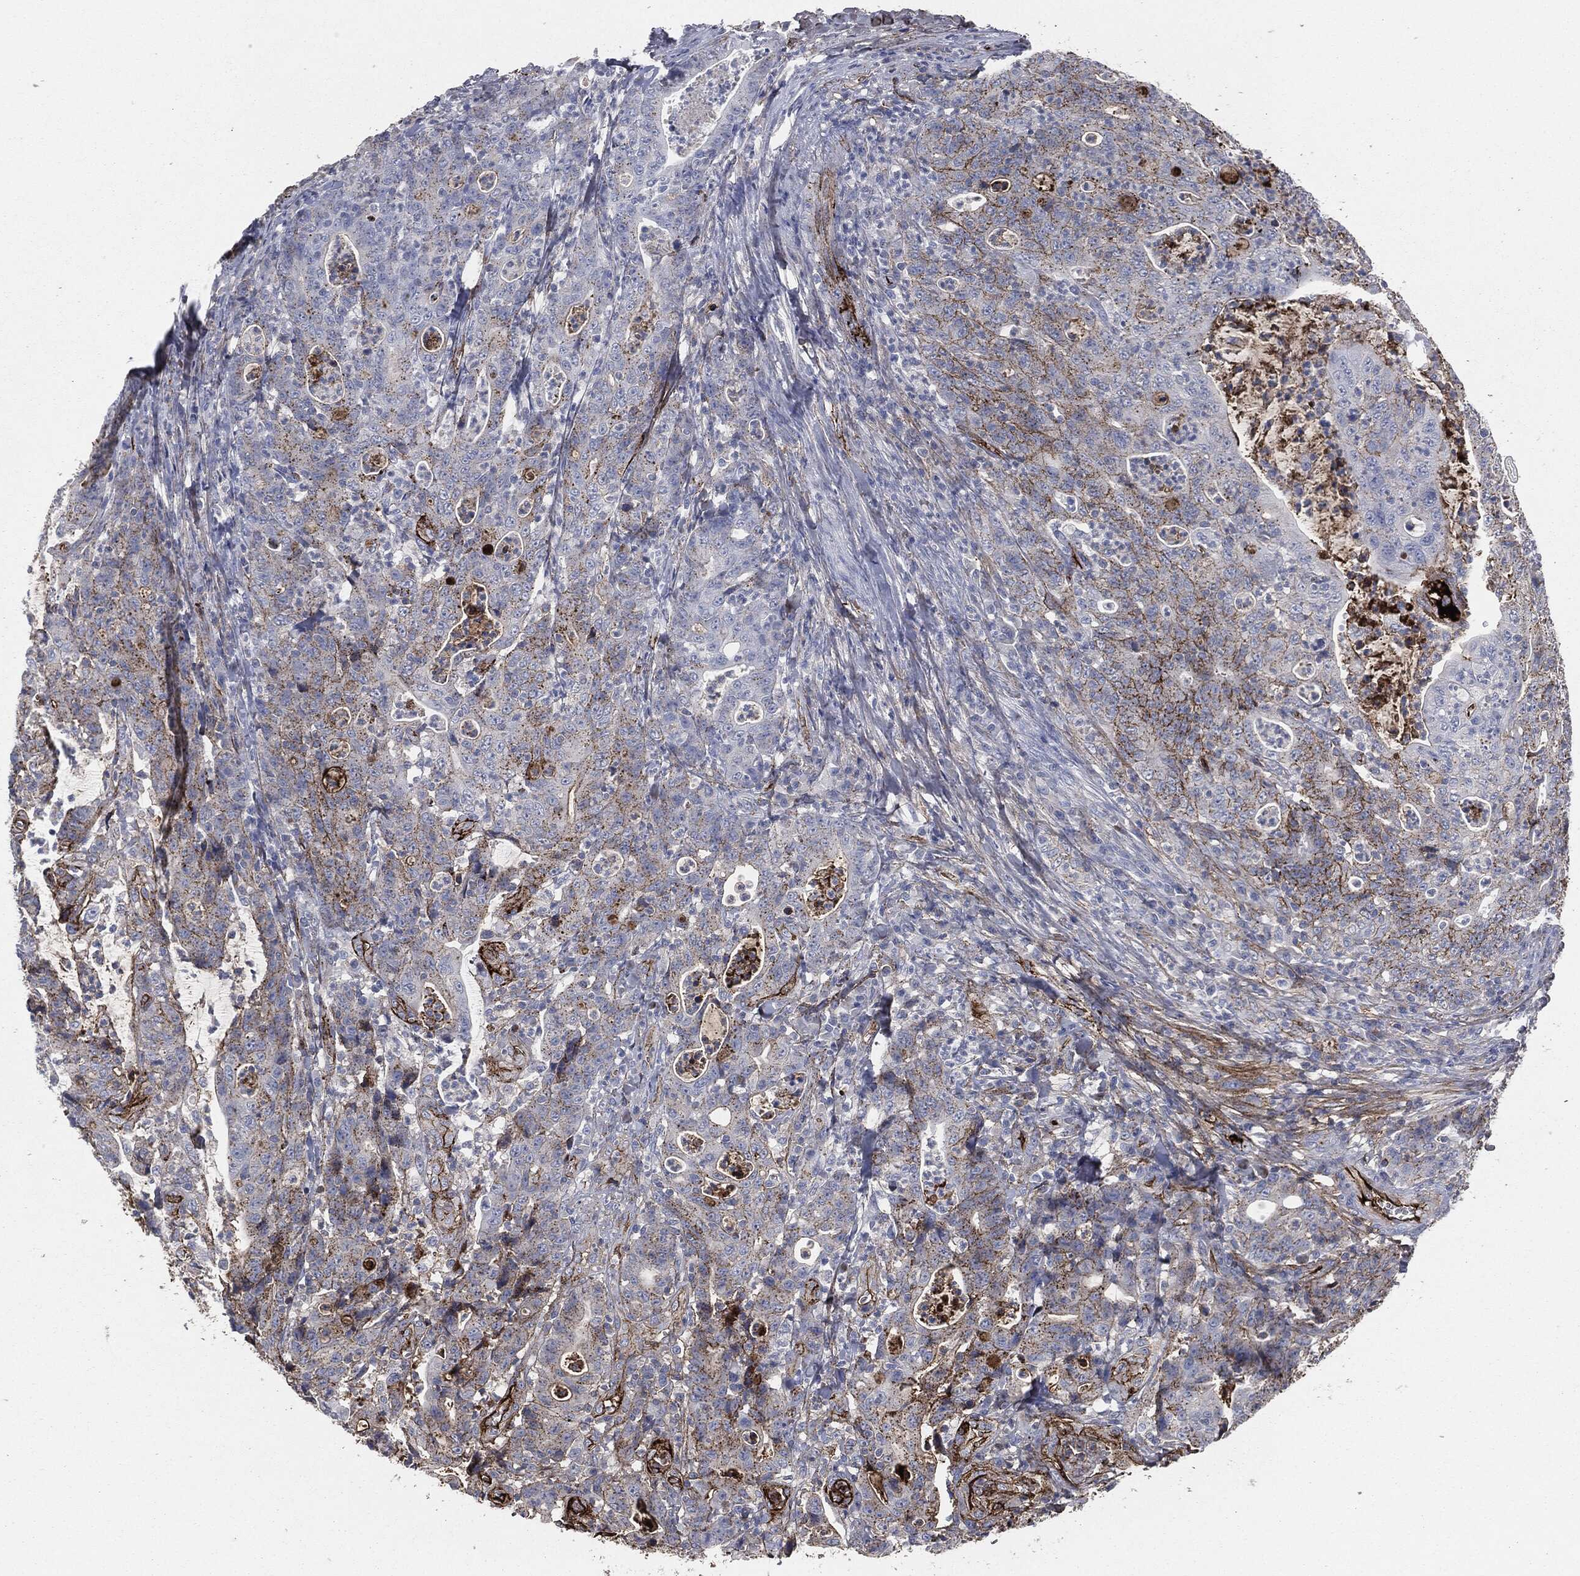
{"staining": {"intensity": "strong", "quantity": "<25%", "location": "cytoplasmic/membranous"}, "tissue": "colorectal cancer", "cell_type": "Tumor cells", "image_type": "cancer", "snomed": [{"axis": "morphology", "description": "Adenocarcinoma, NOS"}, {"axis": "topography", "description": "Colon"}], "caption": "DAB (3,3'-diaminobenzidine) immunohistochemical staining of colorectal cancer shows strong cytoplasmic/membranous protein expression in about <25% of tumor cells.", "gene": "APOB", "patient": {"sex": "male", "age": 70}}